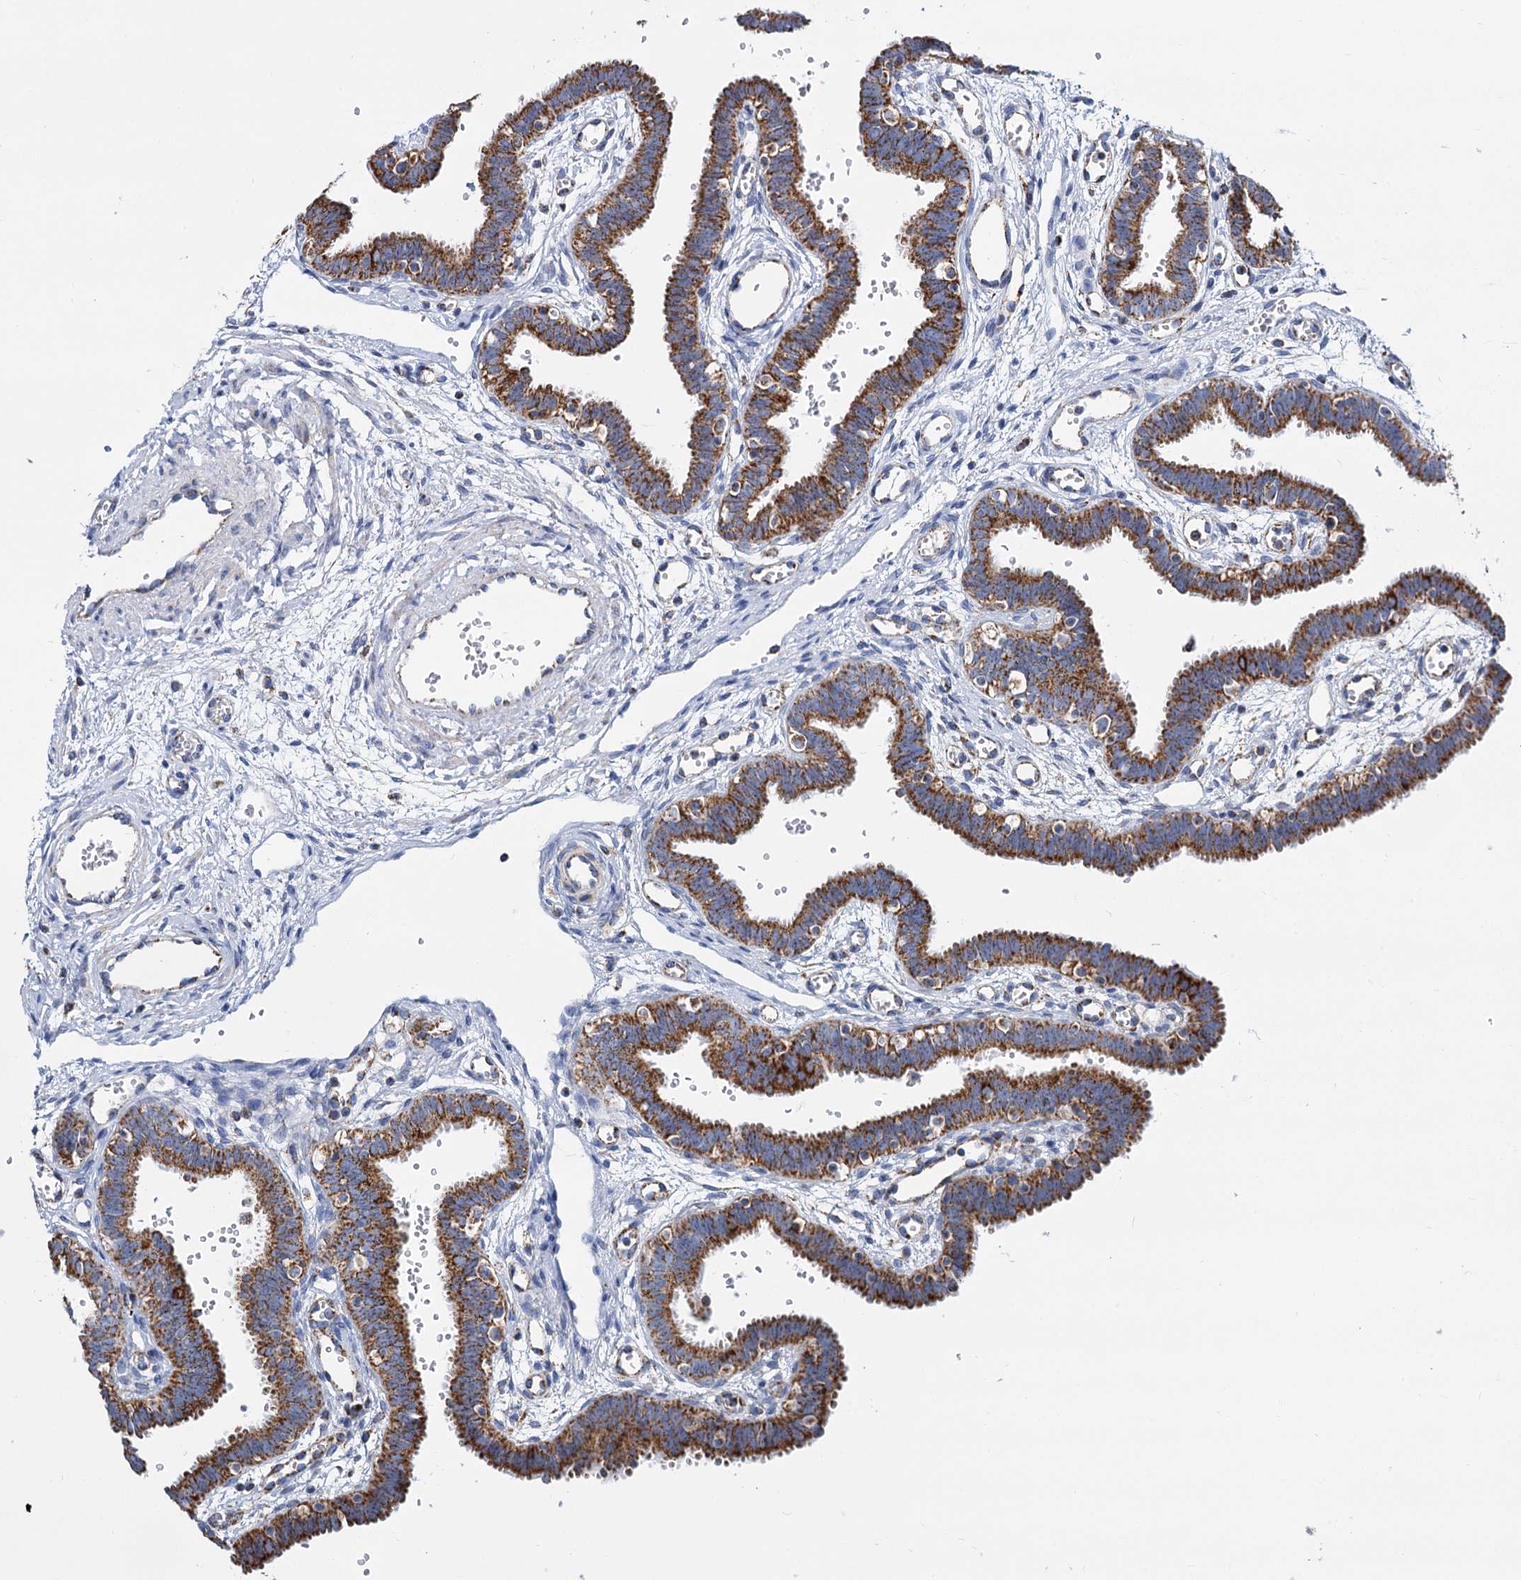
{"staining": {"intensity": "moderate", "quantity": ">75%", "location": "cytoplasmic/membranous"}, "tissue": "fallopian tube", "cell_type": "Glandular cells", "image_type": "normal", "snomed": [{"axis": "morphology", "description": "Normal tissue, NOS"}, {"axis": "topography", "description": "Fallopian tube"}, {"axis": "topography", "description": "Placenta"}], "caption": "This micrograph shows IHC staining of benign fallopian tube, with medium moderate cytoplasmic/membranous positivity in approximately >75% of glandular cells.", "gene": "CCP110", "patient": {"sex": "female", "age": 32}}